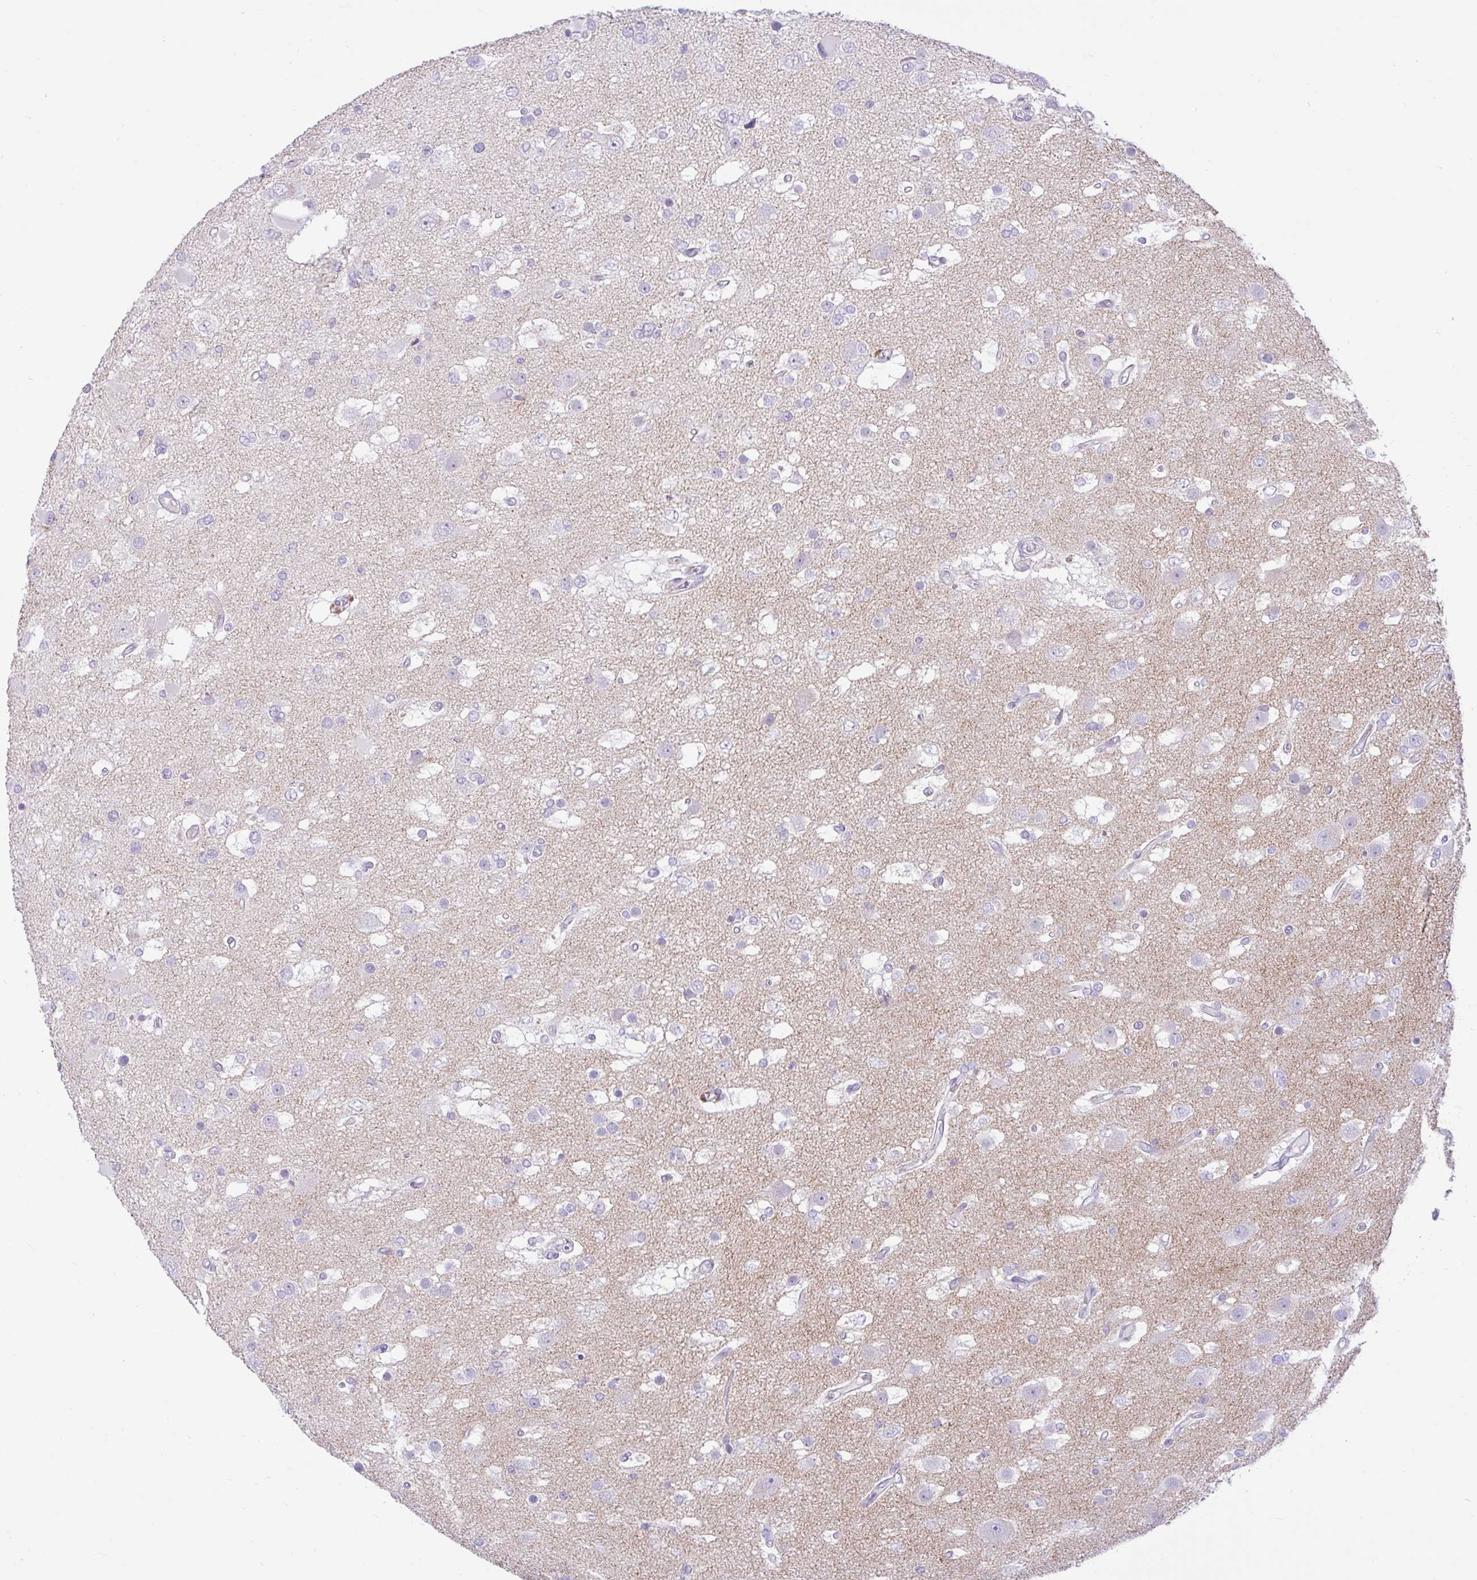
{"staining": {"intensity": "negative", "quantity": "none", "location": "none"}, "tissue": "glioma", "cell_type": "Tumor cells", "image_type": "cancer", "snomed": [{"axis": "morphology", "description": "Glioma, malignant, High grade"}, {"axis": "topography", "description": "Brain"}], "caption": "IHC of glioma shows no expression in tumor cells. (DAB immunohistochemistry (IHC) visualized using brightfield microscopy, high magnification).", "gene": "ZNF101", "patient": {"sex": "male", "age": 53}}